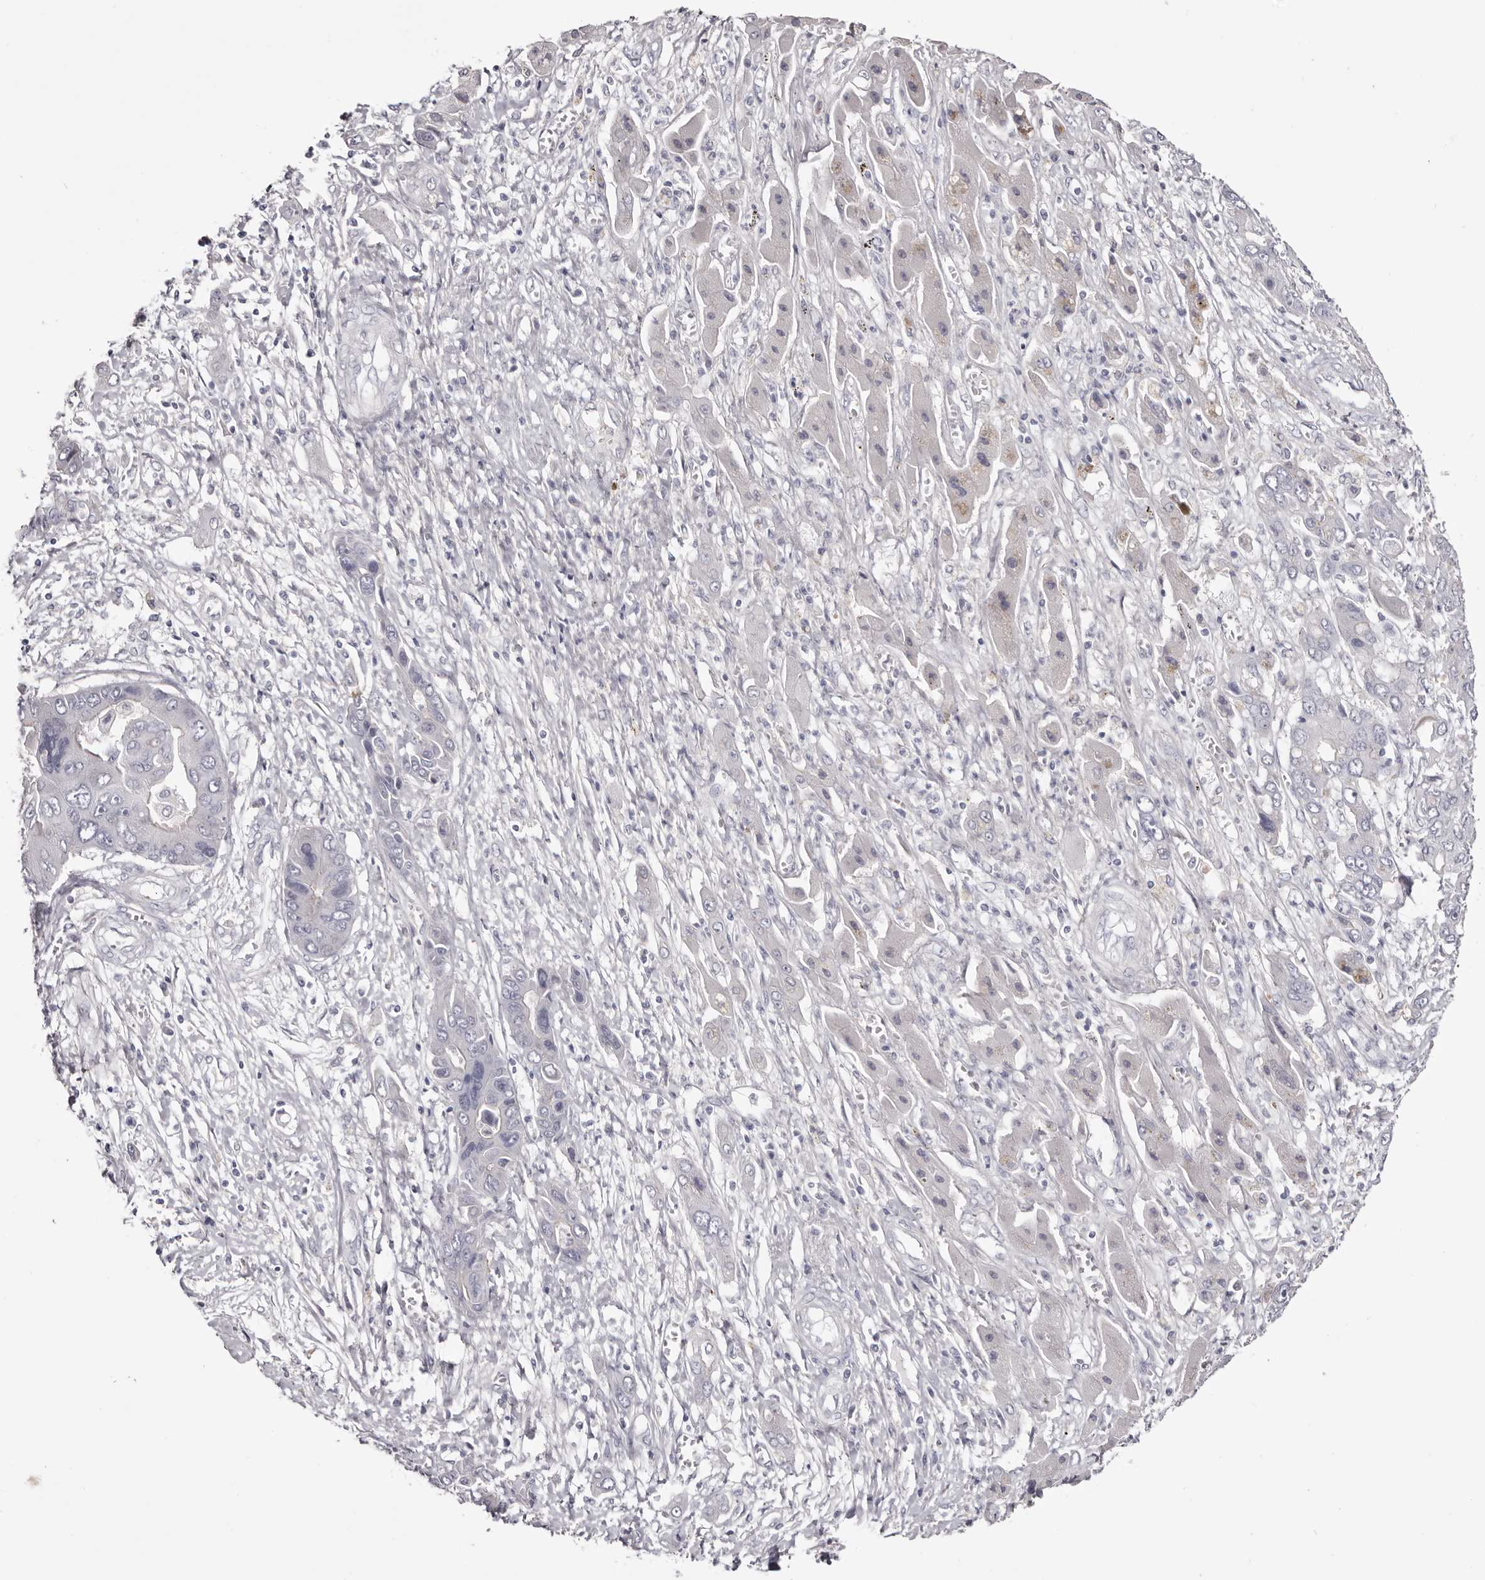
{"staining": {"intensity": "negative", "quantity": "none", "location": "none"}, "tissue": "liver cancer", "cell_type": "Tumor cells", "image_type": "cancer", "snomed": [{"axis": "morphology", "description": "Cholangiocarcinoma"}, {"axis": "topography", "description": "Liver"}], "caption": "This is an immunohistochemistry (IHC) photomicrograph of liver cholangiocarcinoma. There is no staining in tumor cells.", "gene": "CA6", "patient": {"sex": "male", "age": 67}}